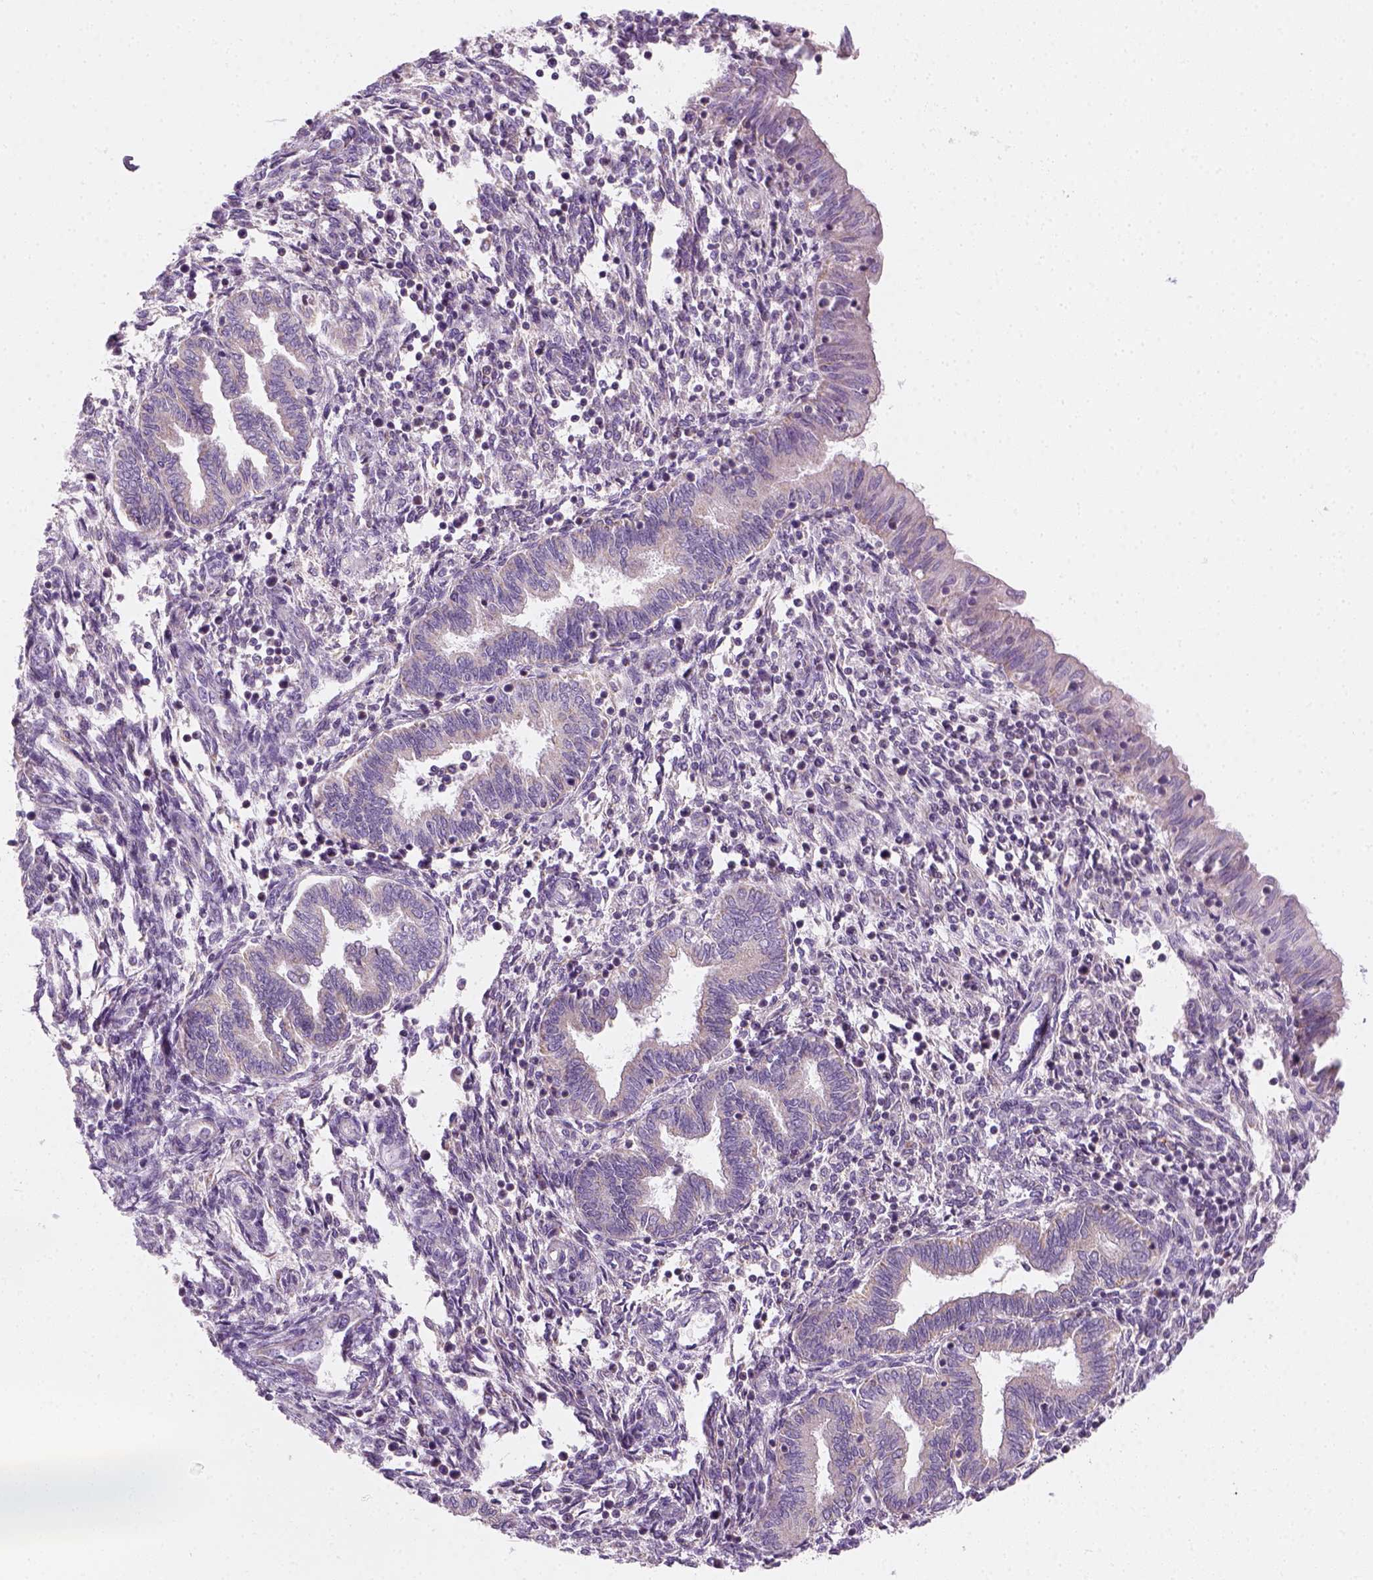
{"staining": {"intensity": "negative", "quantity": "none", "location": "none"}, "tissue": "endometrium", "cell_type": "Cells in endometrial stroma", "image_type": "normal", "snomed": [{"axis": "morphology", "description": "Normal tissue, NOS"}, {"axis": "topography", "description": "Endometrium"}], "caption": "Cells in endometrial stroma are negative for protein expression in normal human endometrium. (DAB (3,3'-diaminobenzidine) immunohistochemistry (IHC) visualized using brightfield microscopy, high magnification).", "gene": "AWAT2", "patient": {"sex": "female", "age": 42}}